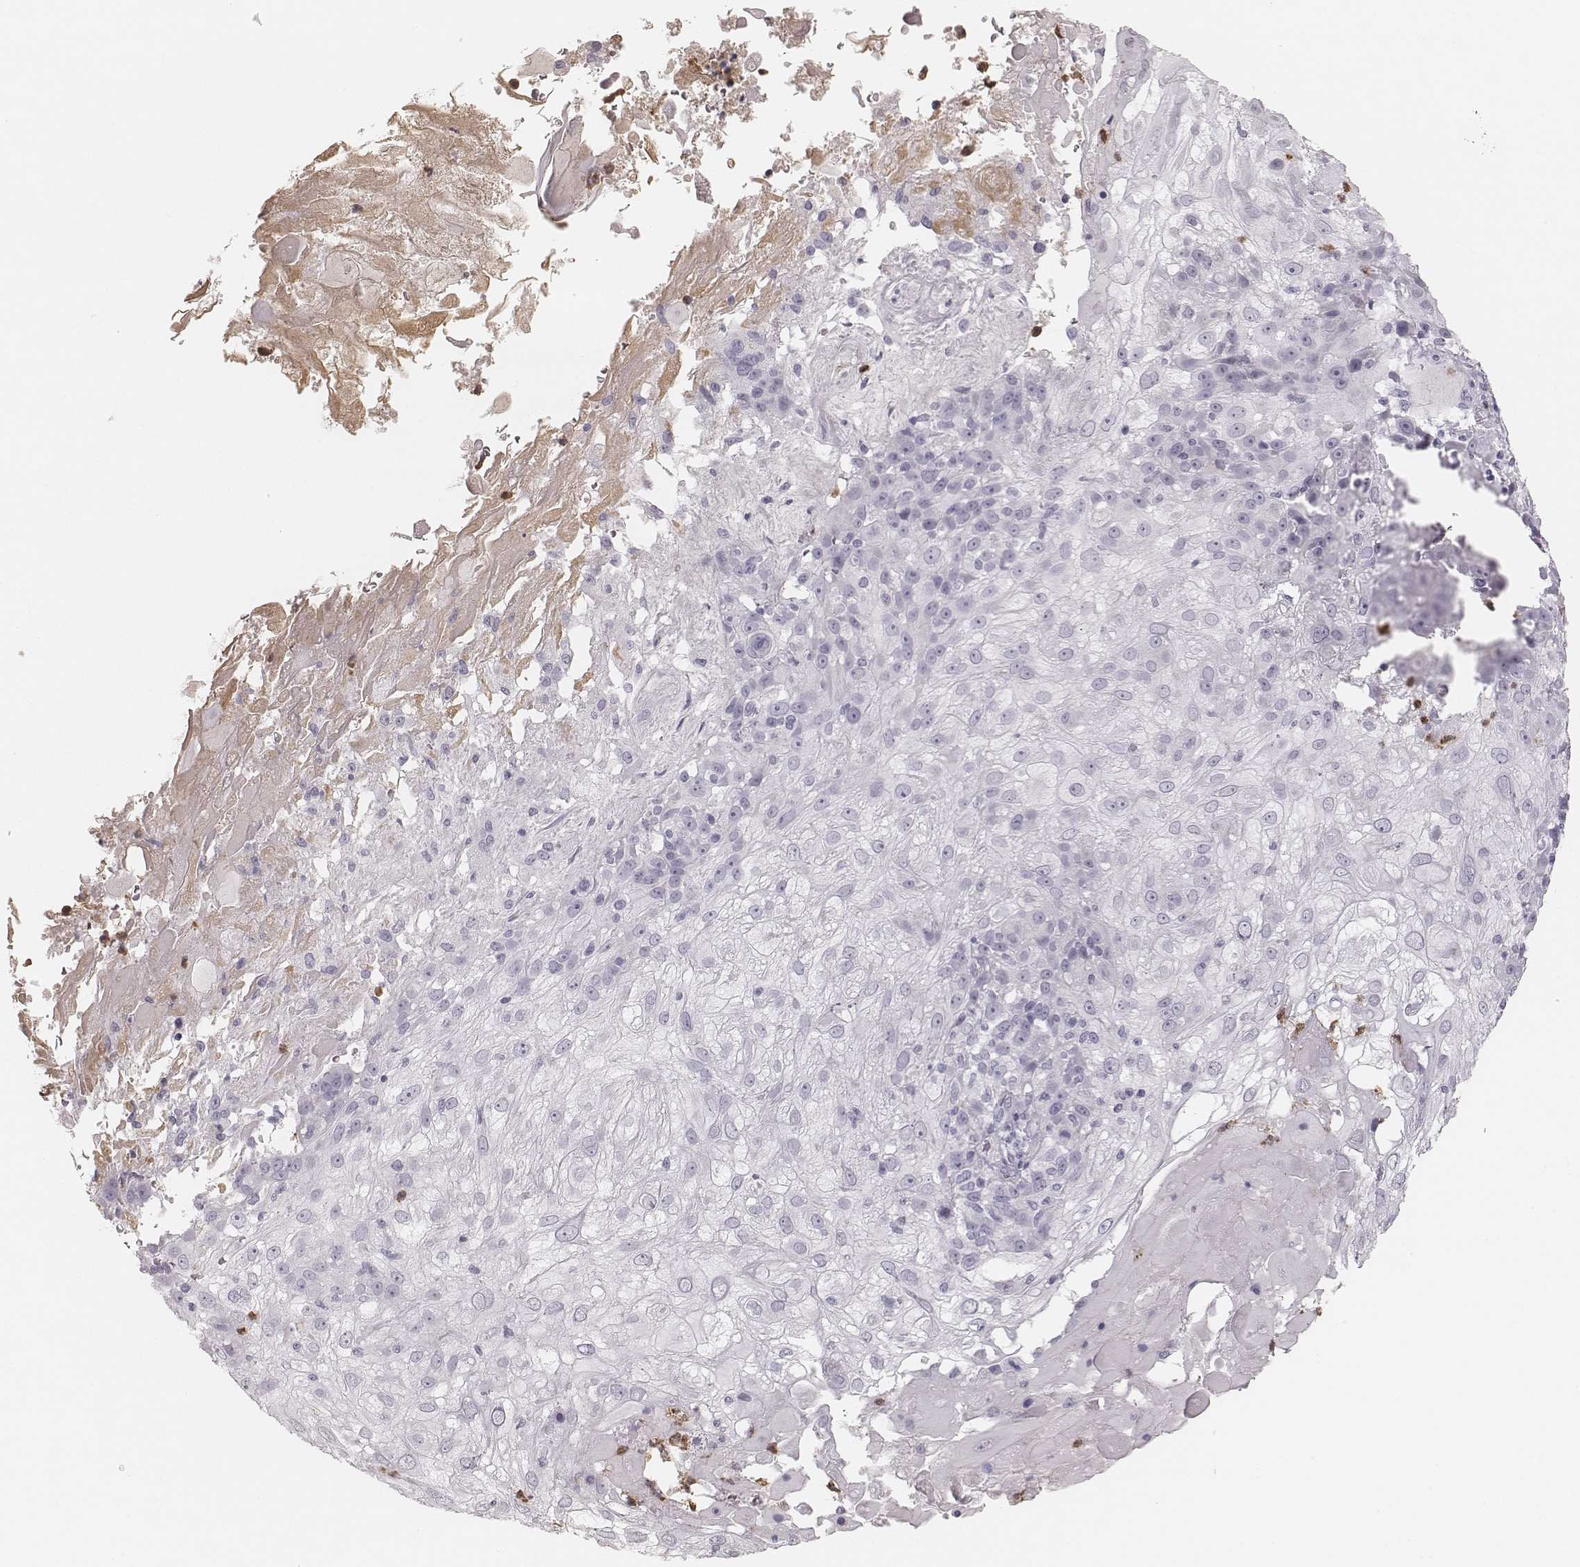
{"staining": {"intensity": "negative", "quantity": "none", "location": "none"}, "tissue": "skin cancer", "cell_type": "Tumor cells", "image_type": "cancer", "snomed": [{"axis": "morphology", "description": "Normal tissue, NOS"}, {"axis": "morphology", "description": "Squamous cell carcinoma, NOS"}, {"axis": "topography", "description": "Skin"}], "caption": "An image of skin cancer (squamous cell carcinoma) stained for a protein displays no brown staining in tumor cells. (Brightfield microscopy of DAB (3,3'-diaminobenzidine) immunohistochemistry at high magnification).", "gene": "ELANE", "patient": {"sex": "female", "age": 83}}